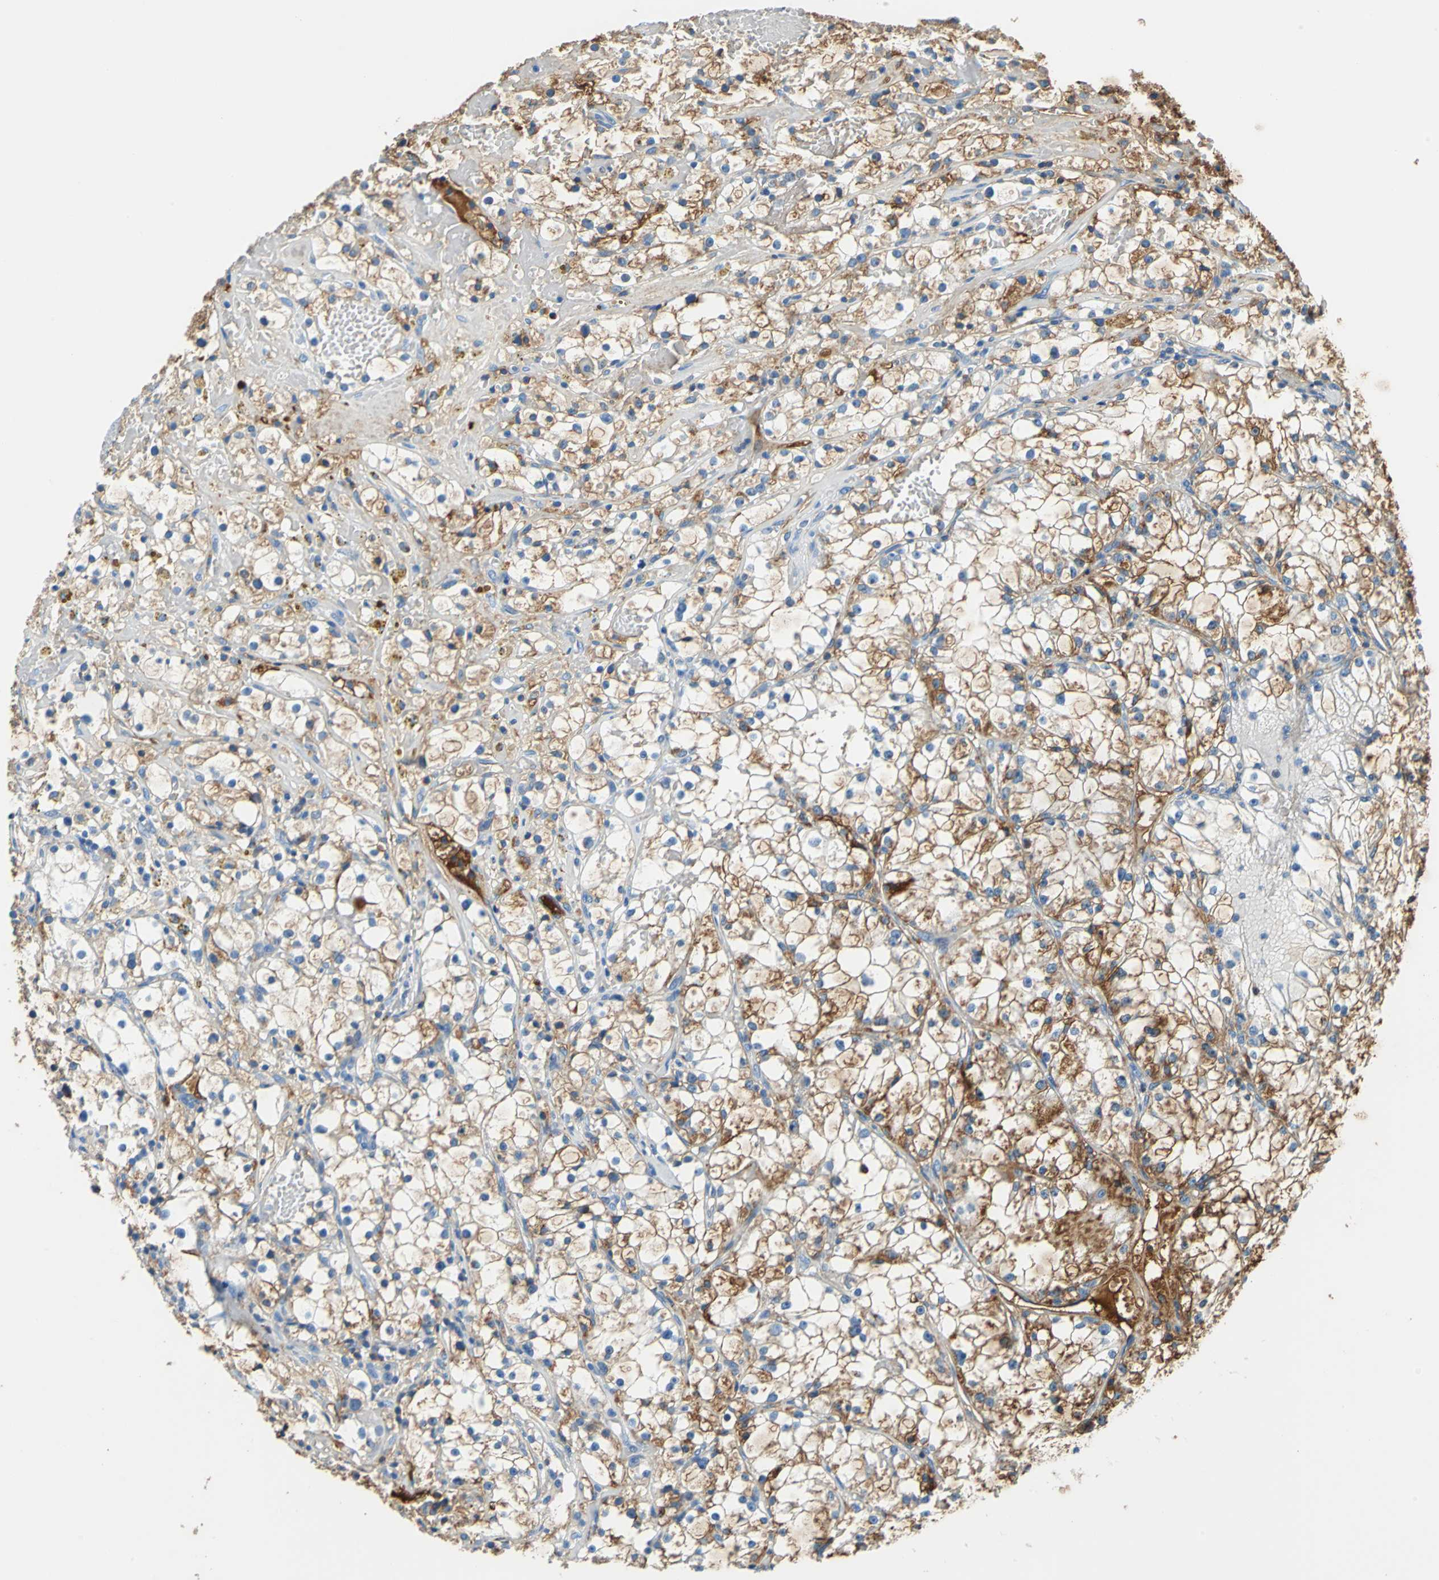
{"staining": {"intensity": "moderate", "quantity": ">75%", "location": "cytoplasmic/membranous"}, "tissue": "renal cancer", "cell_type": "Tumor cells", "image_type": "cancer", "snomed": [{"axis": "morphology", "description": "Adenocarcinoma, NOS"}, {"axis": "topography", "description": "Kidney"}], "caption": "A micrograph of adenocarcinoma (renal) stained for a protein reveals moderate cytoplasmic/membranous brown staining in tumor cells. (Brightfield microscopy of DAB IHC at high magnification).", "gene": "ALB", "patient": {"sex": "male", "age": 56}}